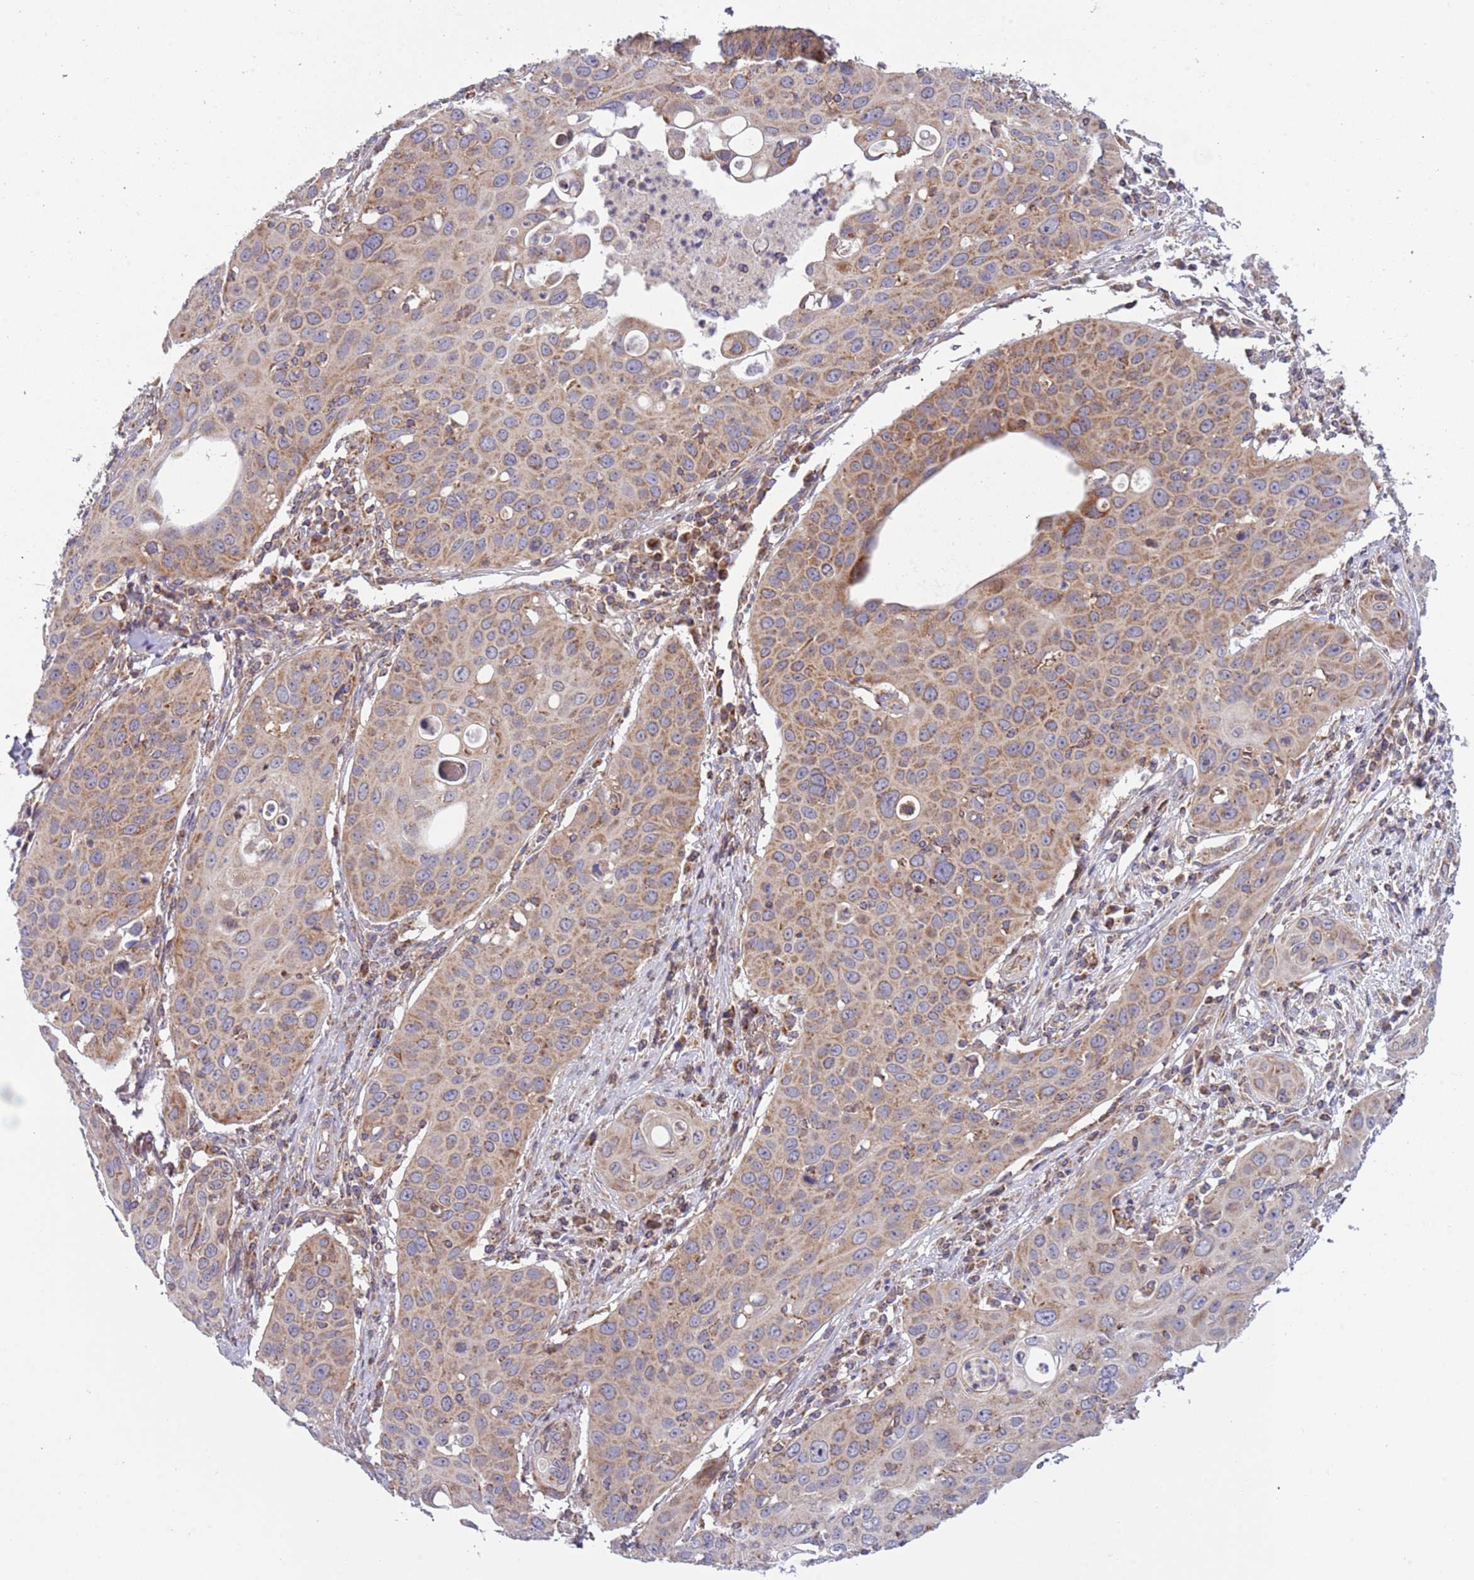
{"staining": {"intensity": "moderate", "quantity": "25%-75%", "location": "cytoplasmic/membranous"}, "tissue": "cervical cancer", "cell_type": "Tumor cells", "image_type": "cancer", "snomed": [{"axis": "morphology", "description": "Squamous cell carcinoma, NOS"}, {"axis": "topography", "description": "Cervix"}], "caption": "About 25%-75% of tumor cells in human squamous cell carcinoma (cervical) display moderate cytoplasmic/membranous protein positivity as visualized by brown immunohistochemical staining.", "gene": "IRS4", "patient": {"sex": "female", "age": 36}}